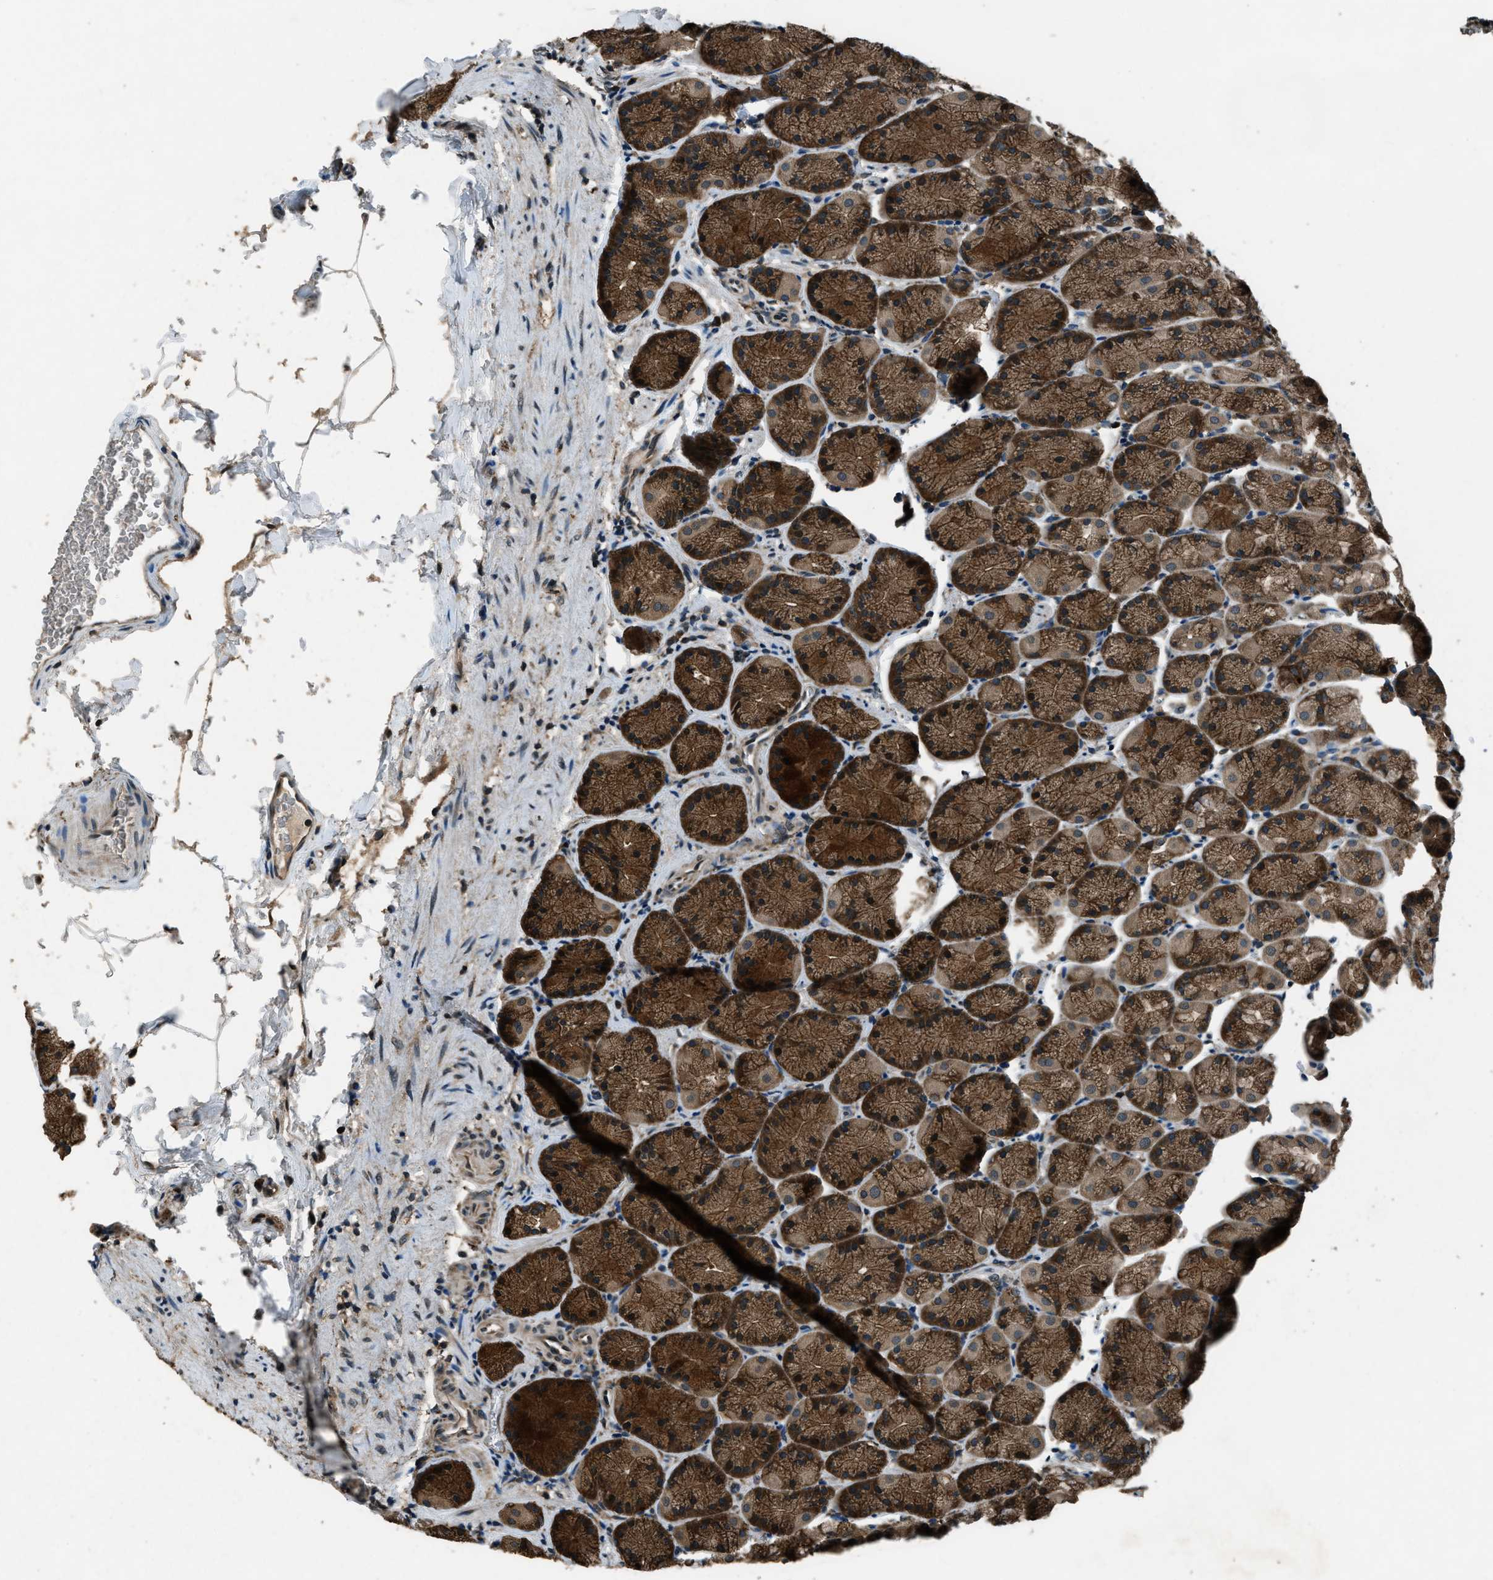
{"staining": {"intensity": "strong", "quantity": ">75%", "location": "cytoplasmic/membranous"}, "tissue": "stomach", "cell_type": "Glandular cells", "image_type": "normal", "snomed": [{"axis": "morphology", "description": "Normal tissue, NOS"}, {"axis": "topography", "description": "Stomach"}], "caption": "Normal stomach demonstrates strong cytoplasmic/membranous positivity in approximately >75% of glandular cells, visualized by immunohistochemistry. (brown staining indicates protein expression, while blue staining denotes nuclei).", "gene": "TRIM4", "patient": {"sex": "male", "age": 42}}